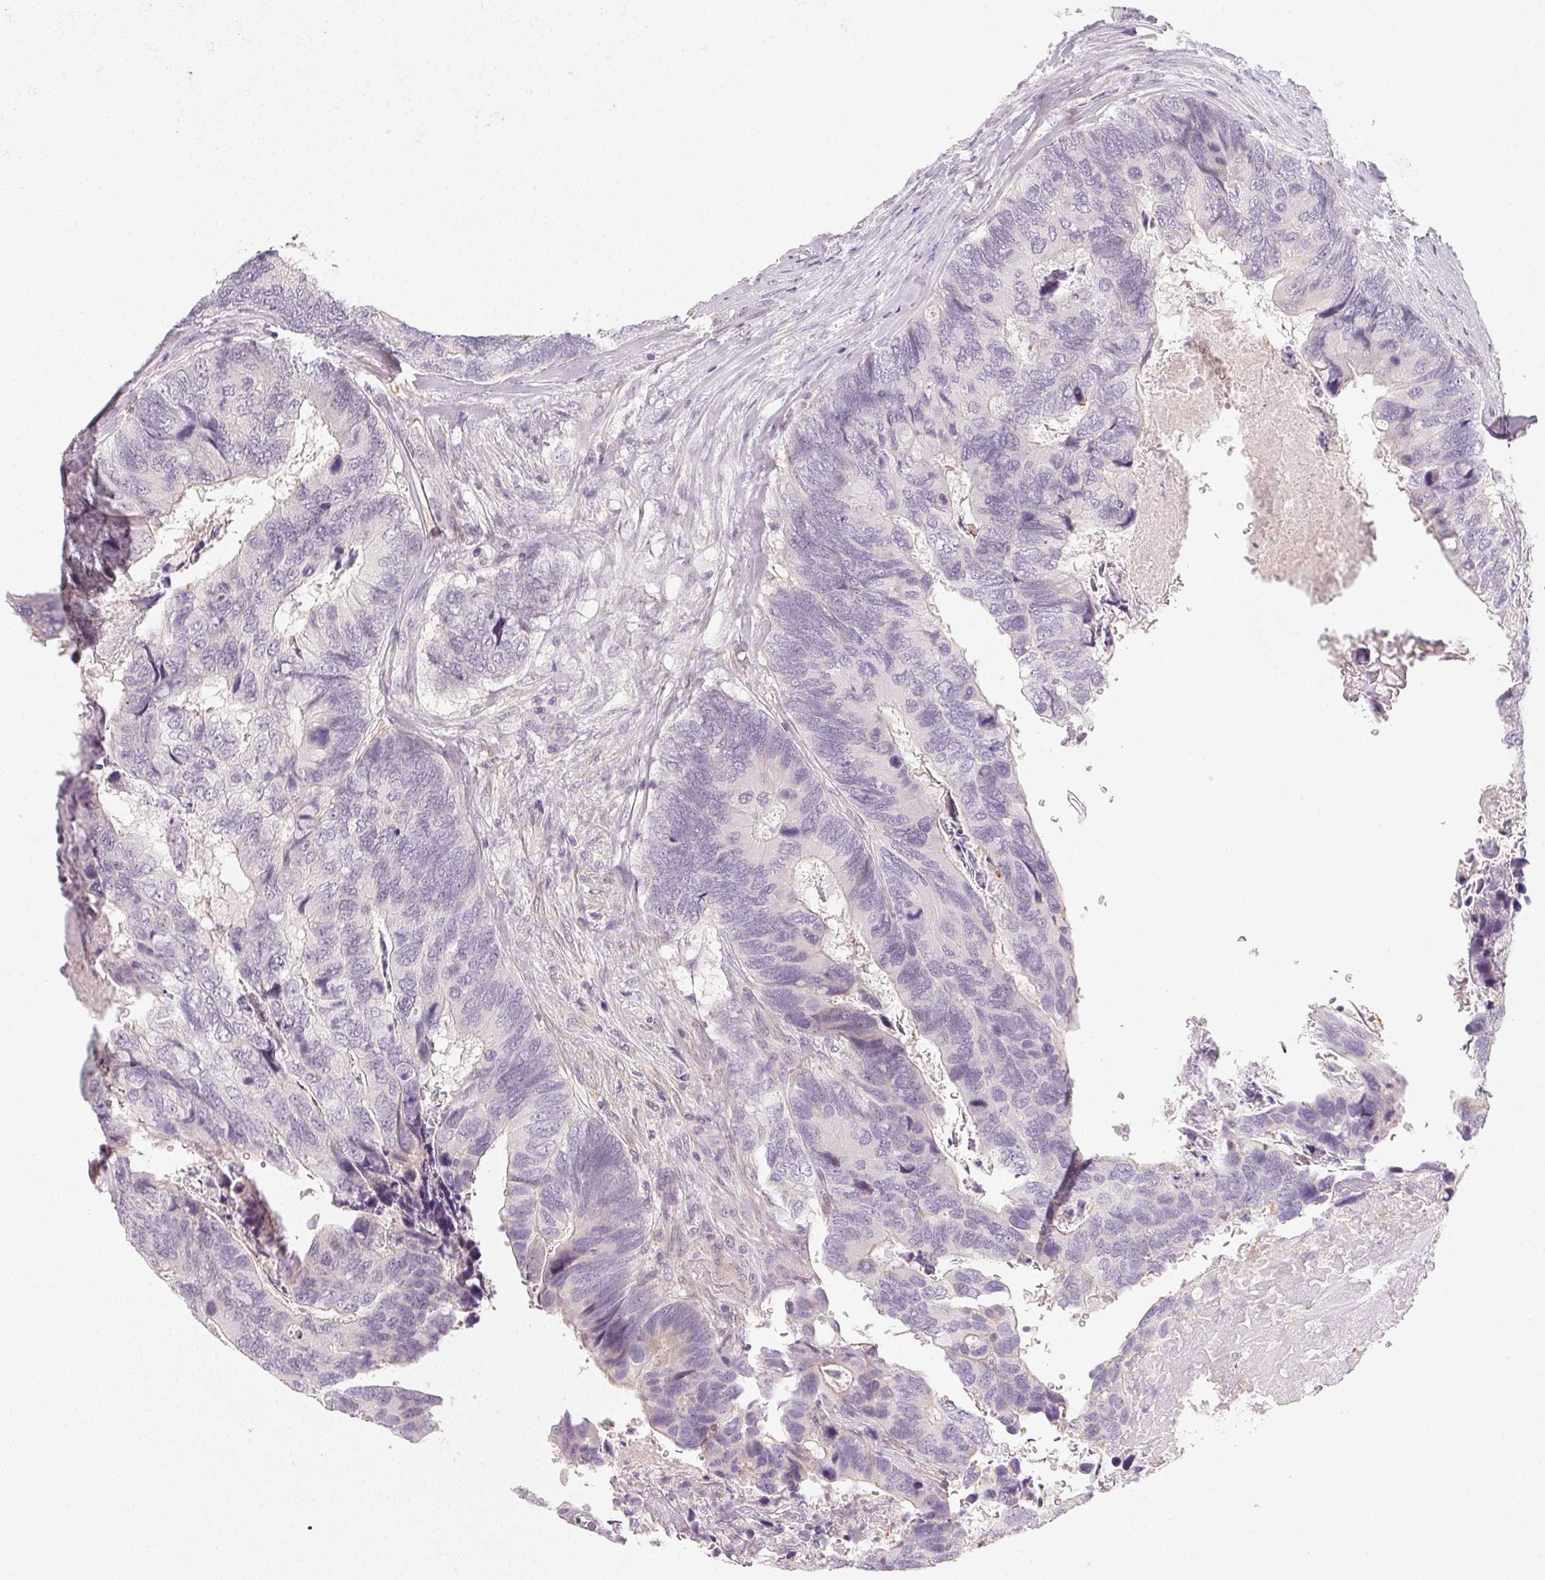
{"staining": {"intensity": "negative", "quantity": "none", "location": "none"}, "tissue": "breast cancer", "cell_type": "Tumor cells", "image_type": "cancer", "snomed": [{"axis": "morphology", "description": "Lobular carcinoma"}, {"axis": "topography", "description": "Breast"}], "caption": "IHC micrograph of human breast cancer (lobular carcinoma) stained for a protein (brown), which displays no expression in tumor cells.", "gene": "LRRC23", "patient": {"sex": "female", "age": 59}}